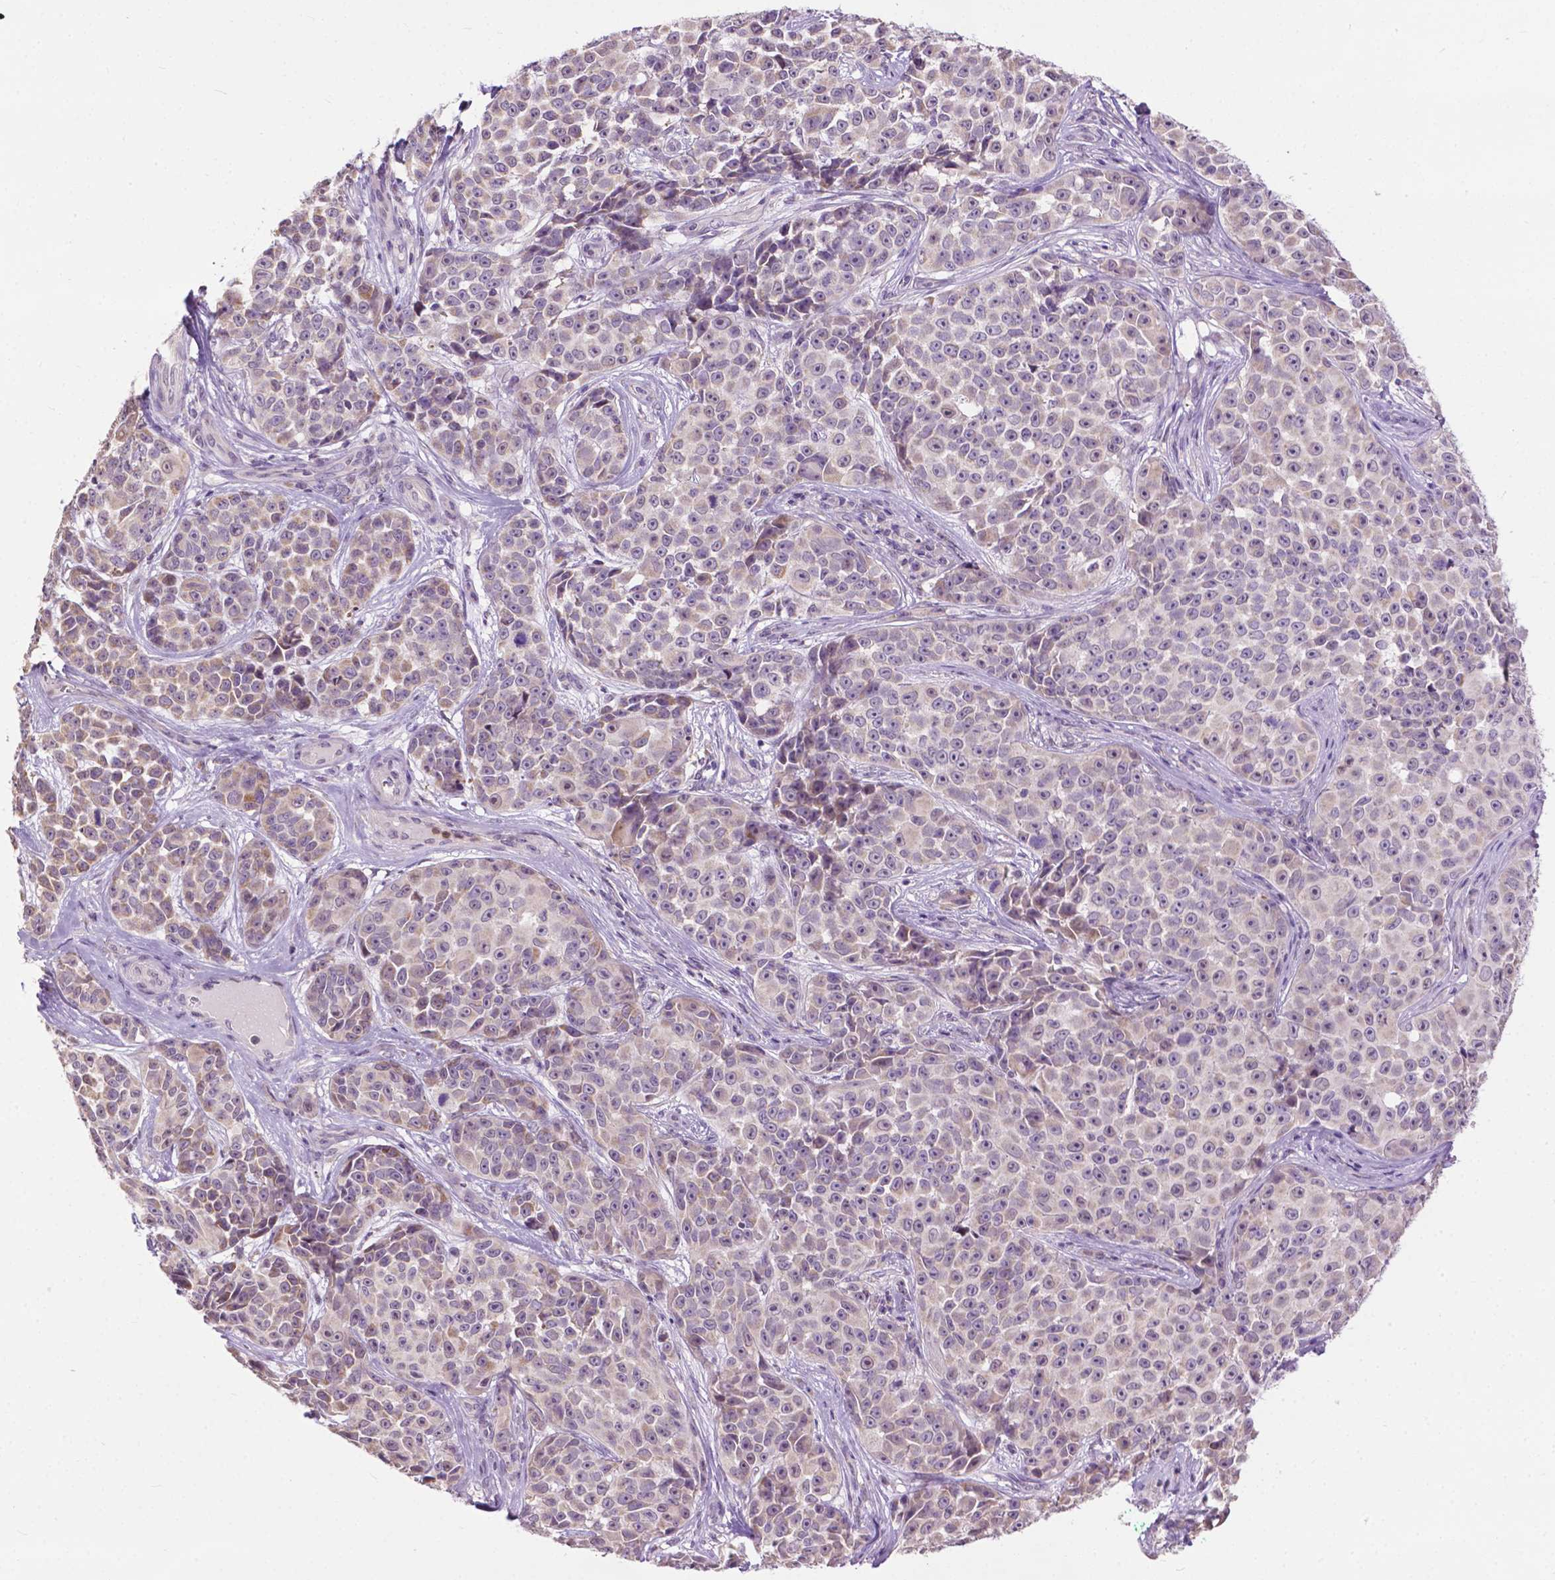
{"staining": {"intensity": "weak", "quantity": "25%-75%", "location": "cytoplasmic/membranous,nuclear"}, "tissue": "melanoma", "cell_type": "Tumor cells", "image_type": "cancer", "snomed": [{"axis": "morphology", "description": "Malignant melanoma, NOS"}, {"axis": "topography", "description": "Skin"}], "caption": "Malignant melanoma was stained to show a protein in brown. There is low levels of weak cytoplasmic/membranous and nuclear staining in about 25%-75% of tumor cells. (Stains: DAB in brown, nuclei in blue, Microscopy: brightfield microscopy at high magnification).", "gene": "TTC9B", "patient": {"sex": "female", "age": 88}}